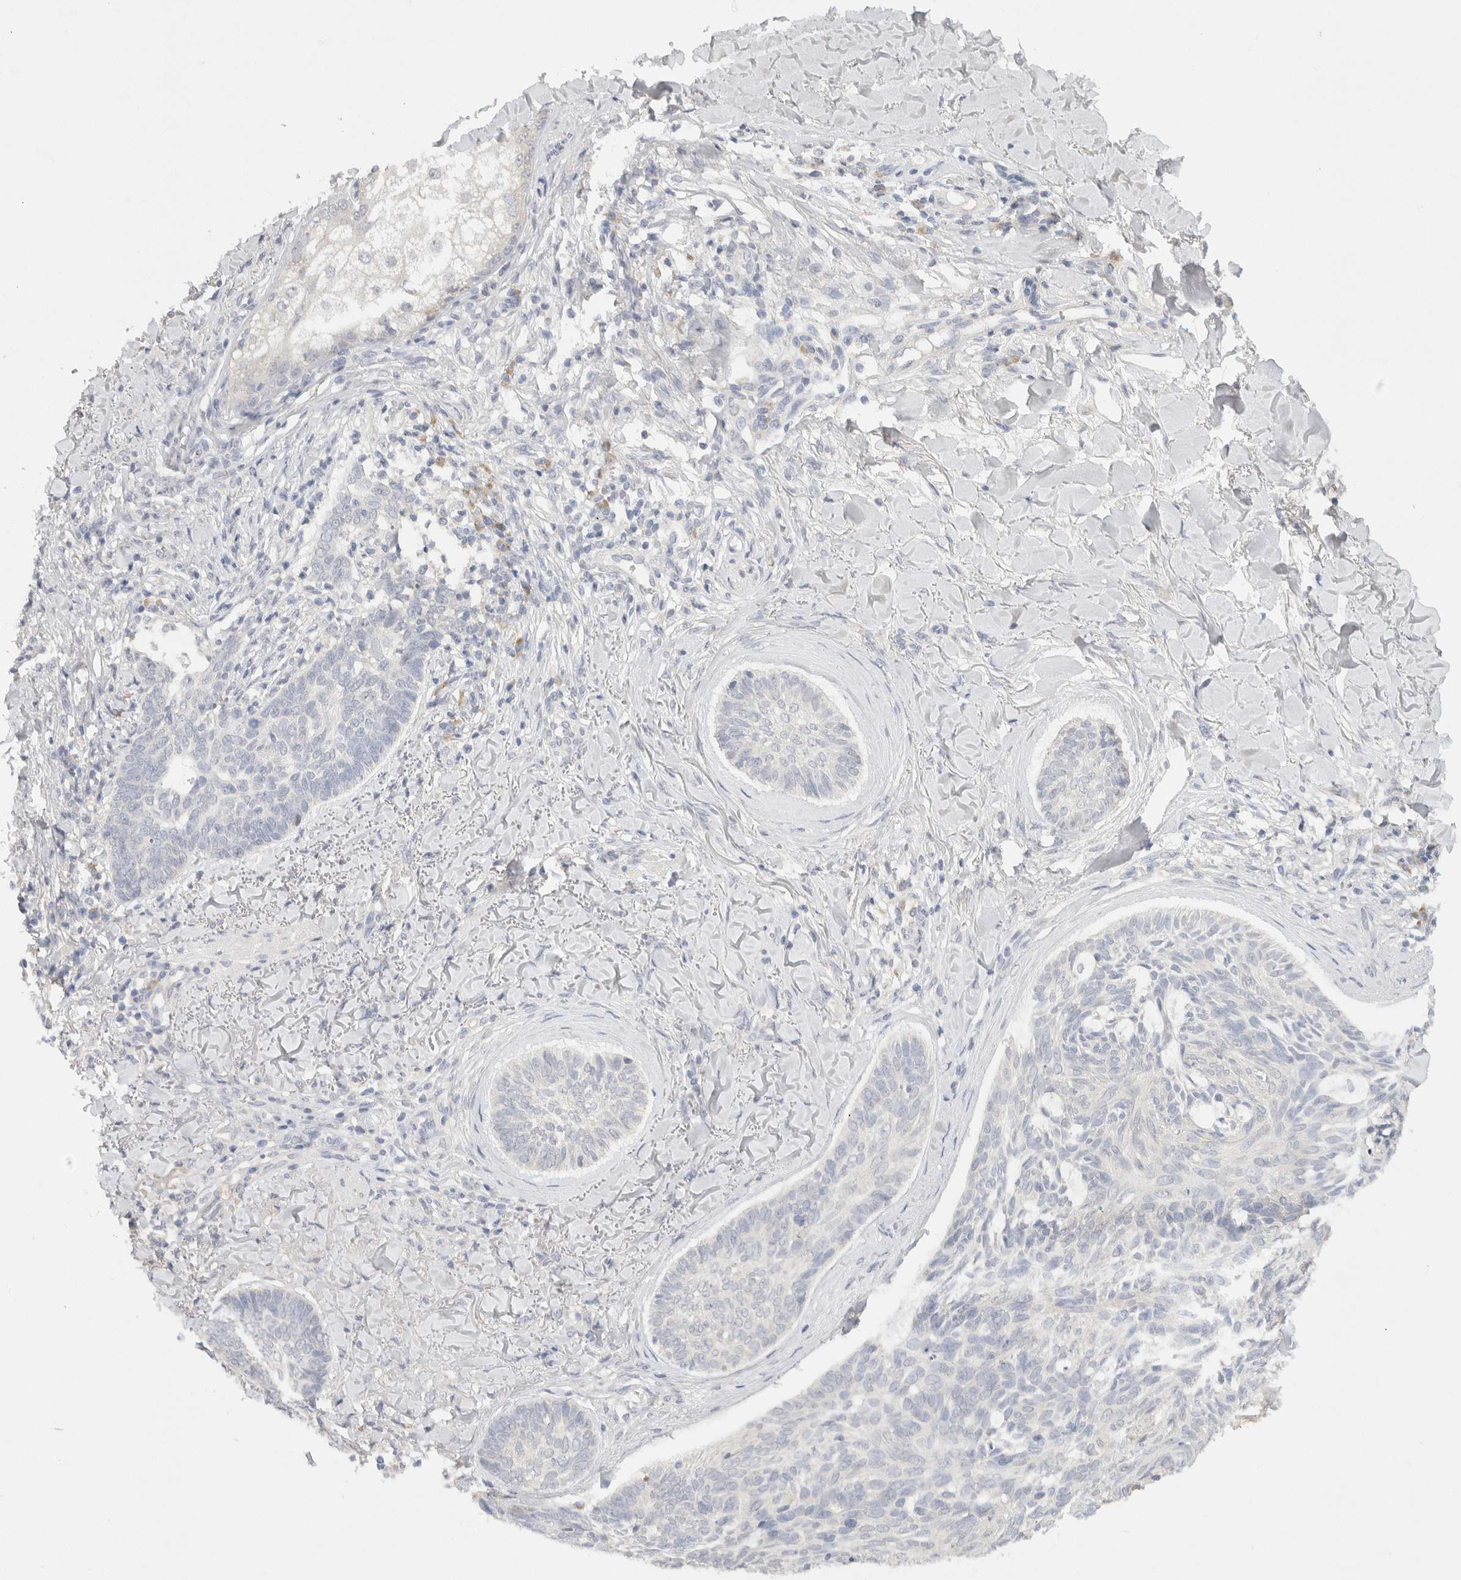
{"staining": {"intensity": "negative", "quantity": "none", "location": "none"}, "tissue": "skin cancer", "cell_type": "Tumor cells", "image_type": "cancer", "snomed": [{"axis": "morphology", "description": "Basal cell carcinoma"}, {"axis": "topography", "description": "Skin"}], "caption": "DAB immunohistochemical staining of human basal cell carcinoma (skin) reveals no significant expression in tumor cells.", "gene": "CHRM4", "patient": {"sex": "male", "age": 43}}